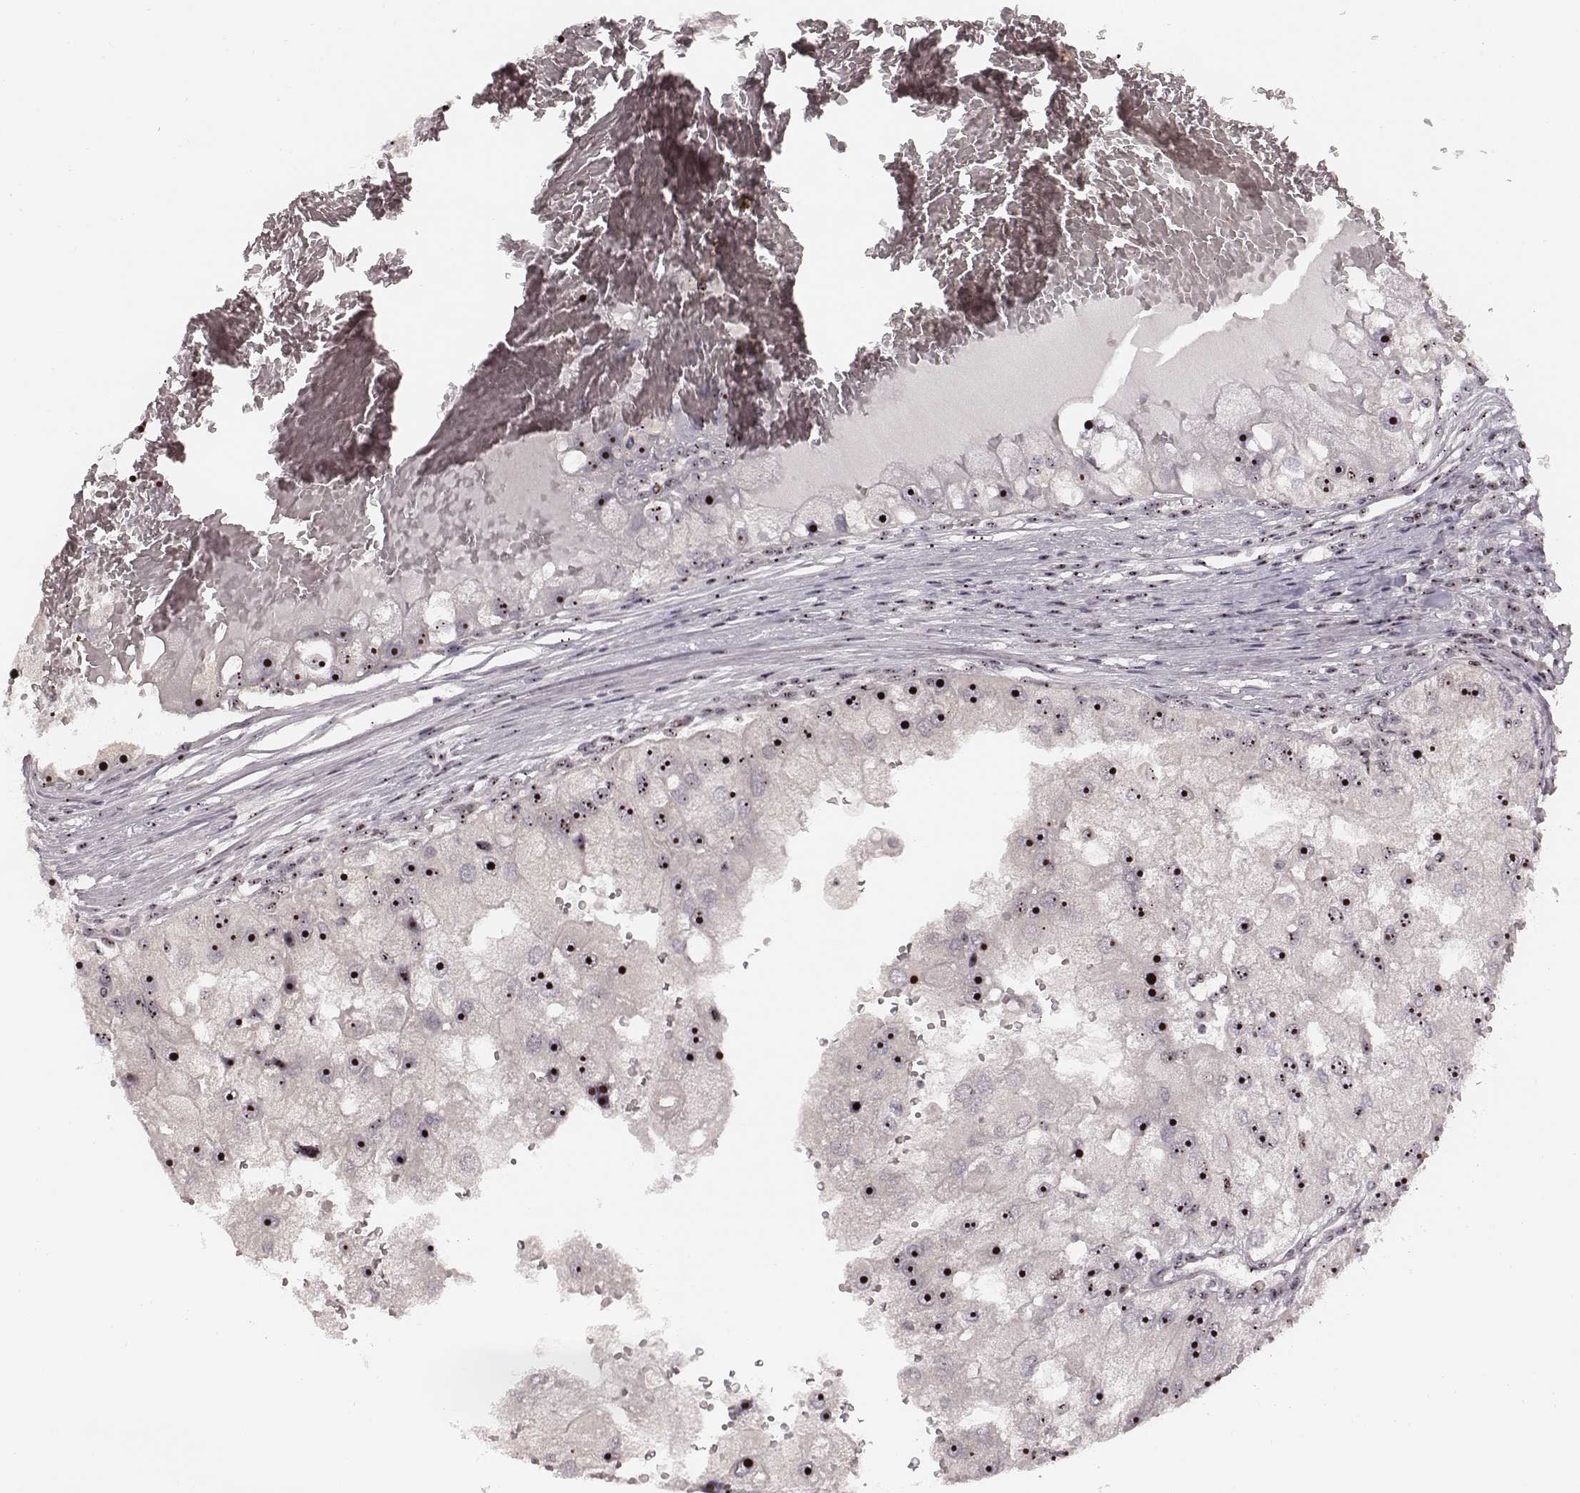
{"staining": {"intensity": "moderate", "quantity": ">75%", "location": "nuclear"}, "tissue": "renal cancer", "cell_type": "Tumor cells", "image_type": "cancer", "snomed": [{"axis": "morphology", "description": "Adenocarcinoma, NOS"}, {"axis": "topography", "description": "Kidney"}], "caption": "Renal cancer stained with a brown dye displays moderate nuclear positive positivity in approximately >75% of tumor cells.", "gene": "NOP56", "patient": {"sex": "male", "age": 63}}